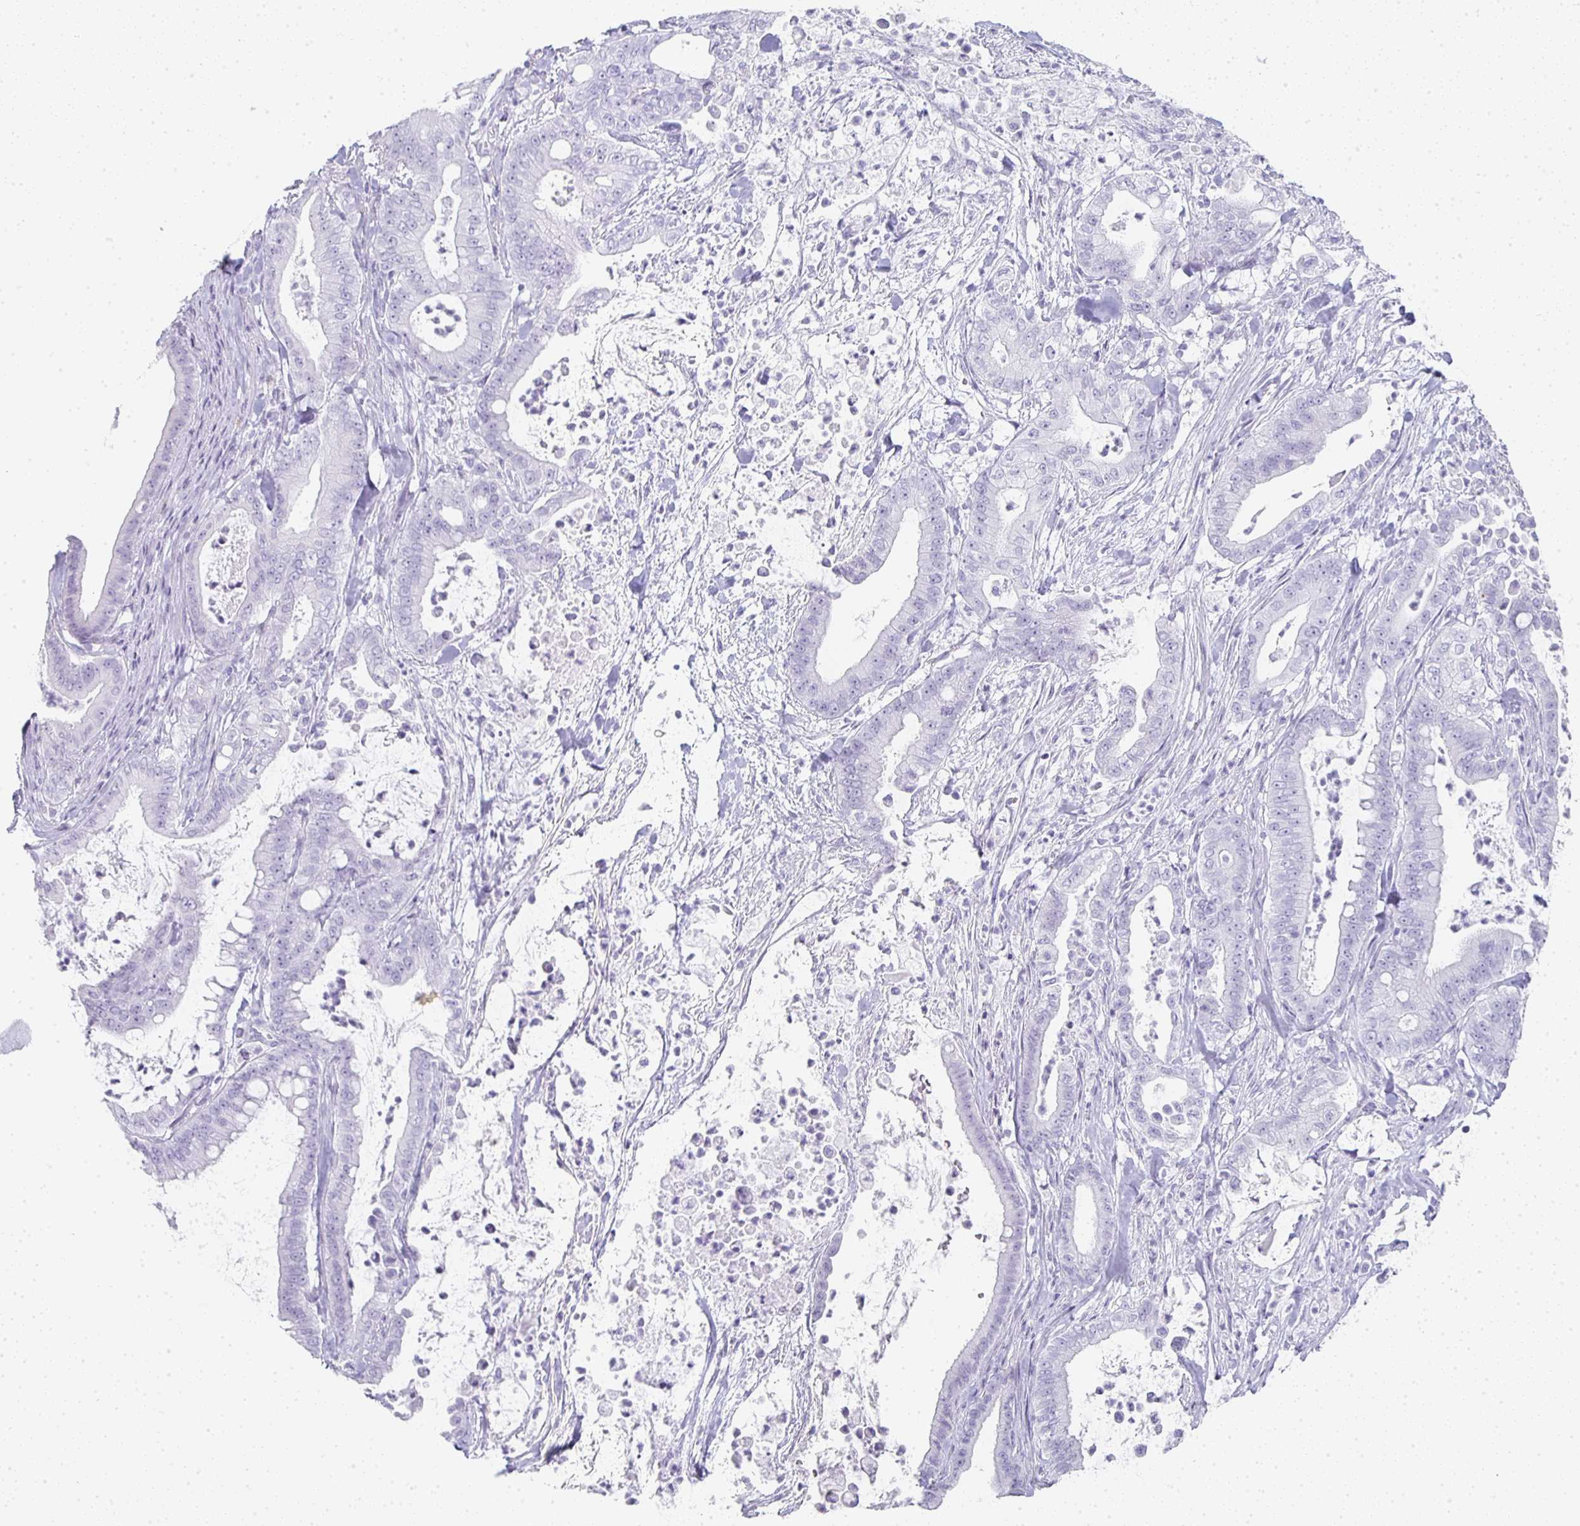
{"staining": {"intensity": "negative", "quantity": "none", "location": "none"}, "tissue": "pancreatic cancer", "cell_type": "Tumor cells", "image_type": "cancer", "snomed": [{"axis": "morphology", "description": "Adenocarcinoma, NOS"}, {"axis": "topography", "description": "Pancreas"}], "caption": "This is an immunohistochemistry image of human pancreatic cancer. There is no staining in tumor cells.", "gene": "TPSD1", "patient": {"sex": "male", "age": 71}}